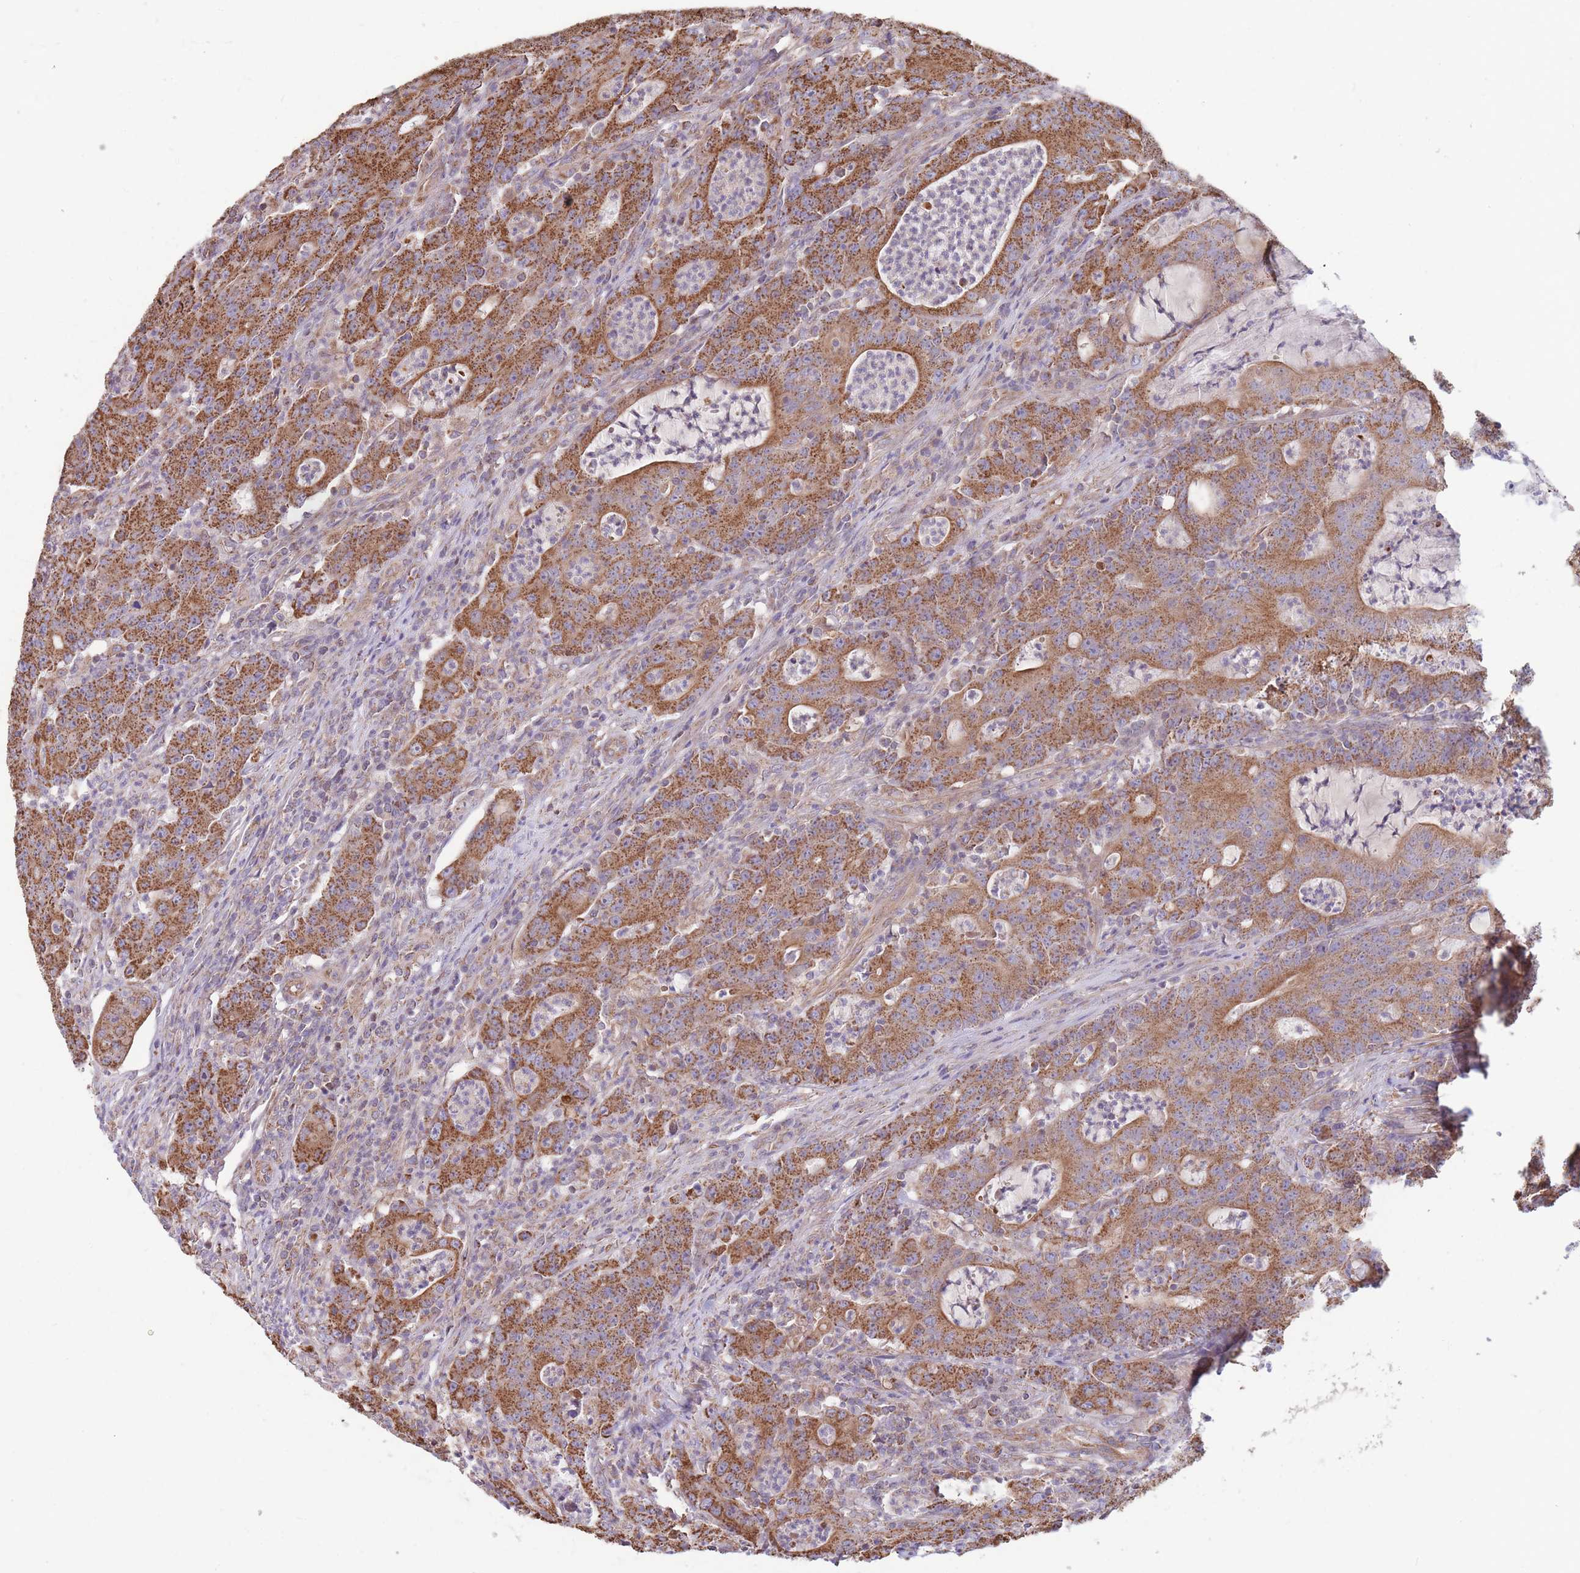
{"staining": {"intensity": "strong", "quantity": ">75%", "location": "cytoplasmic/membranous"}, "tissue": "colorectal cancer", "cell_type": "Tumor cells", "image_type": "cancer", "snomed": [{"axis": "morphology", "description": "Adenocarcinoma, NOS"}, {"axis": "topography", "description": "Colon"}], "caption": "Protein analysis of colorectal cancer tissue displays strong cytoplasmic/membranous staining in about >75% of tumor cells.", "gene": "KIF16B", "patient": {"sex": "male", "age": 83}}